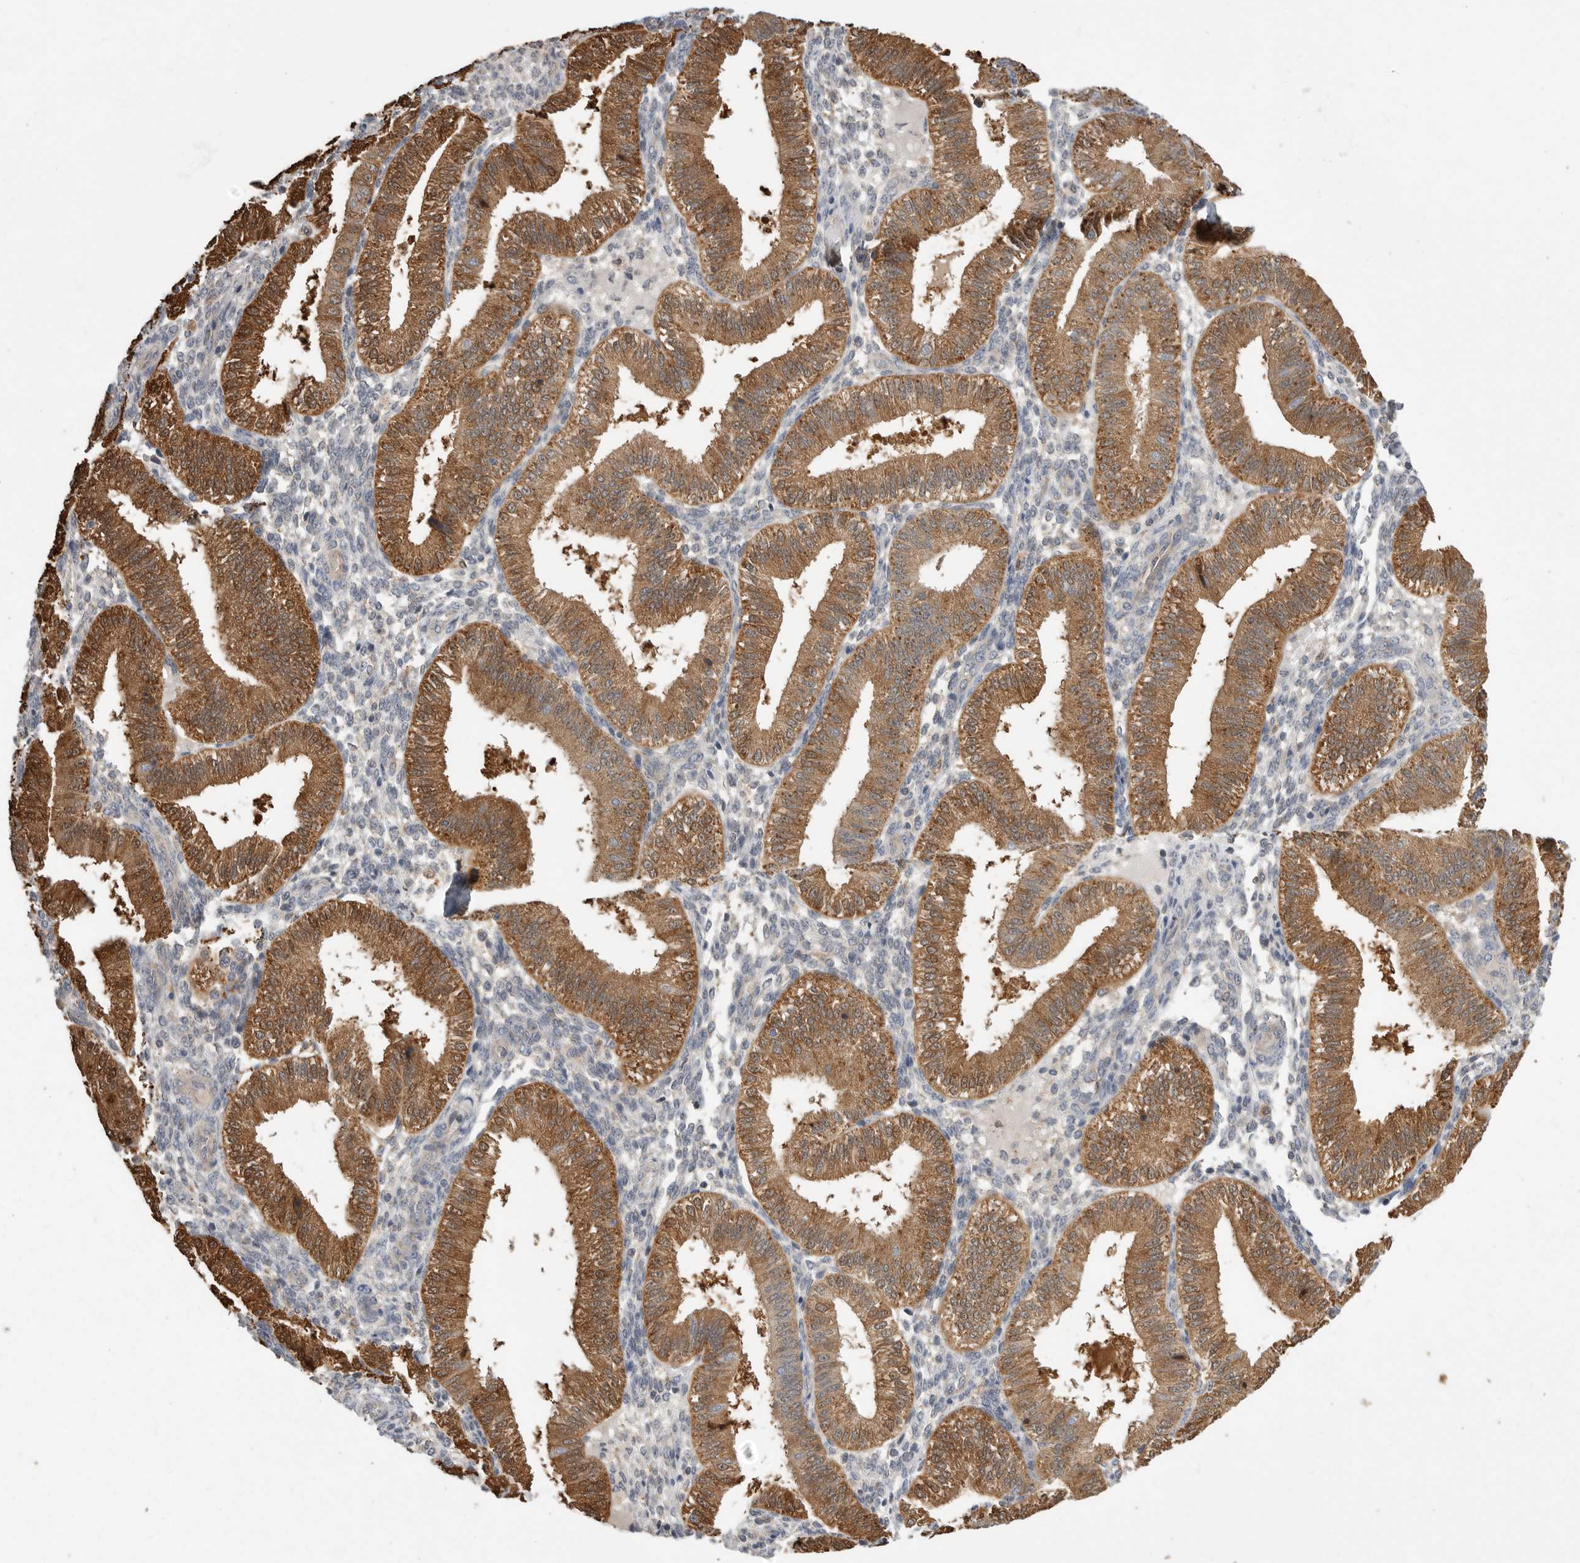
{"staining": {"intensity": "weak", "quantity": "<25%", "location": "cytoplasmic/membranous"}, "tissue": "endometrium", "cell_type": "Cells in endometrial stroma", "image_type": "normal", "snomed": [{"axis": "morphology", "description": "Normal tissue, NOS"}, {"axis": "topography", "description": "Endometrium"}], "caption": "Cells in endometrial stroma show no significant positivity in unremarkable endometrium.", "gene": "KYAT3", "patient": {"sex": "female", "age": 39}}